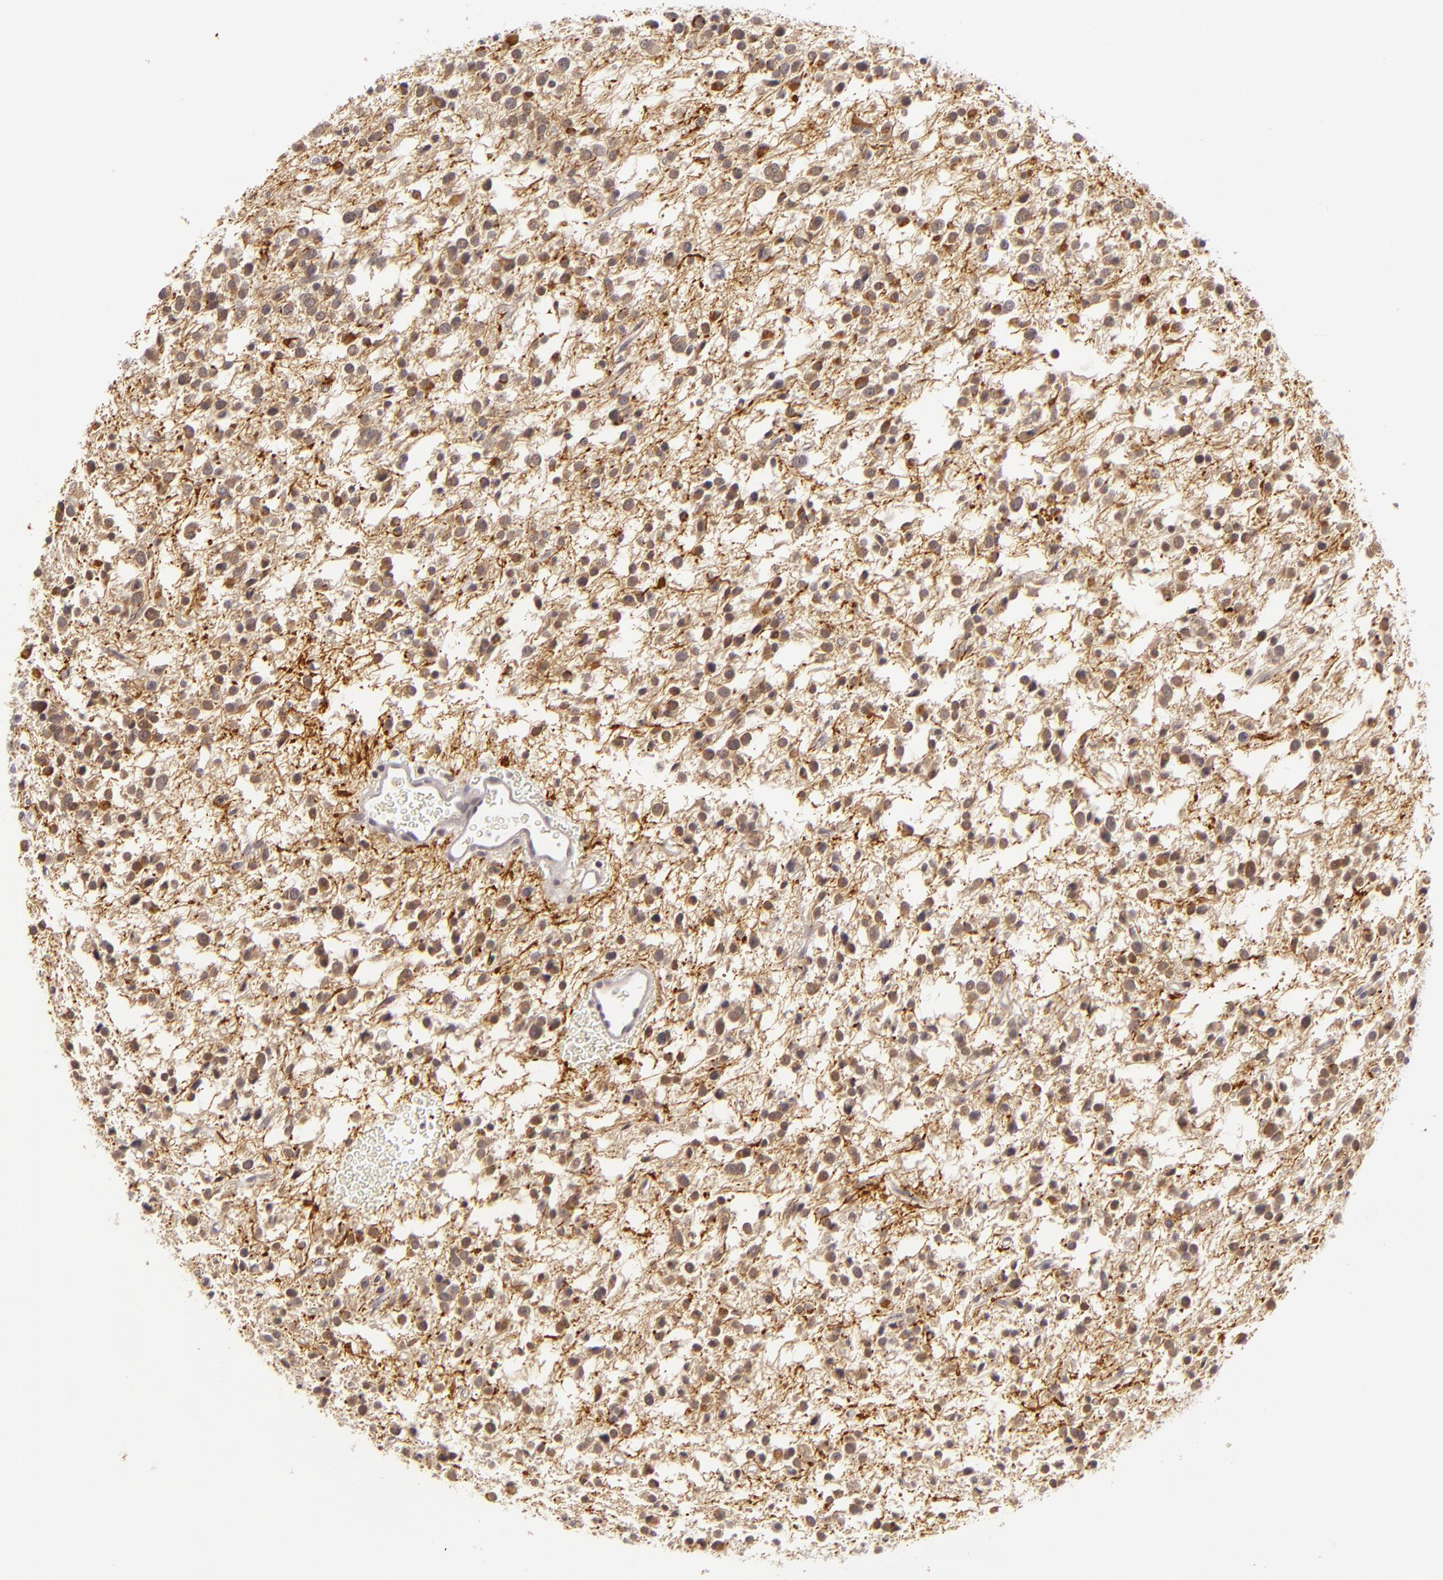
{"staining": {"intensity": "weak", "quantity": ">75%", "location": "cytoplasmic/membranous"}, "tissue": "glioma", "cell_type": "Tumor cells", "image_type": "cancer", "snomed": [{"axis": "morphology", "description": "Glioma, malignant, Low grade"}, {"axis": "topography", "description": "Brain"}], "caption": "Glioma stained for a protein (brown) reveals weak cytoplasmic/membranous positive positivity in about >75% of tumor cells.", "gene": "DLG3", "patient": {"sex": "female", "age": 36}}